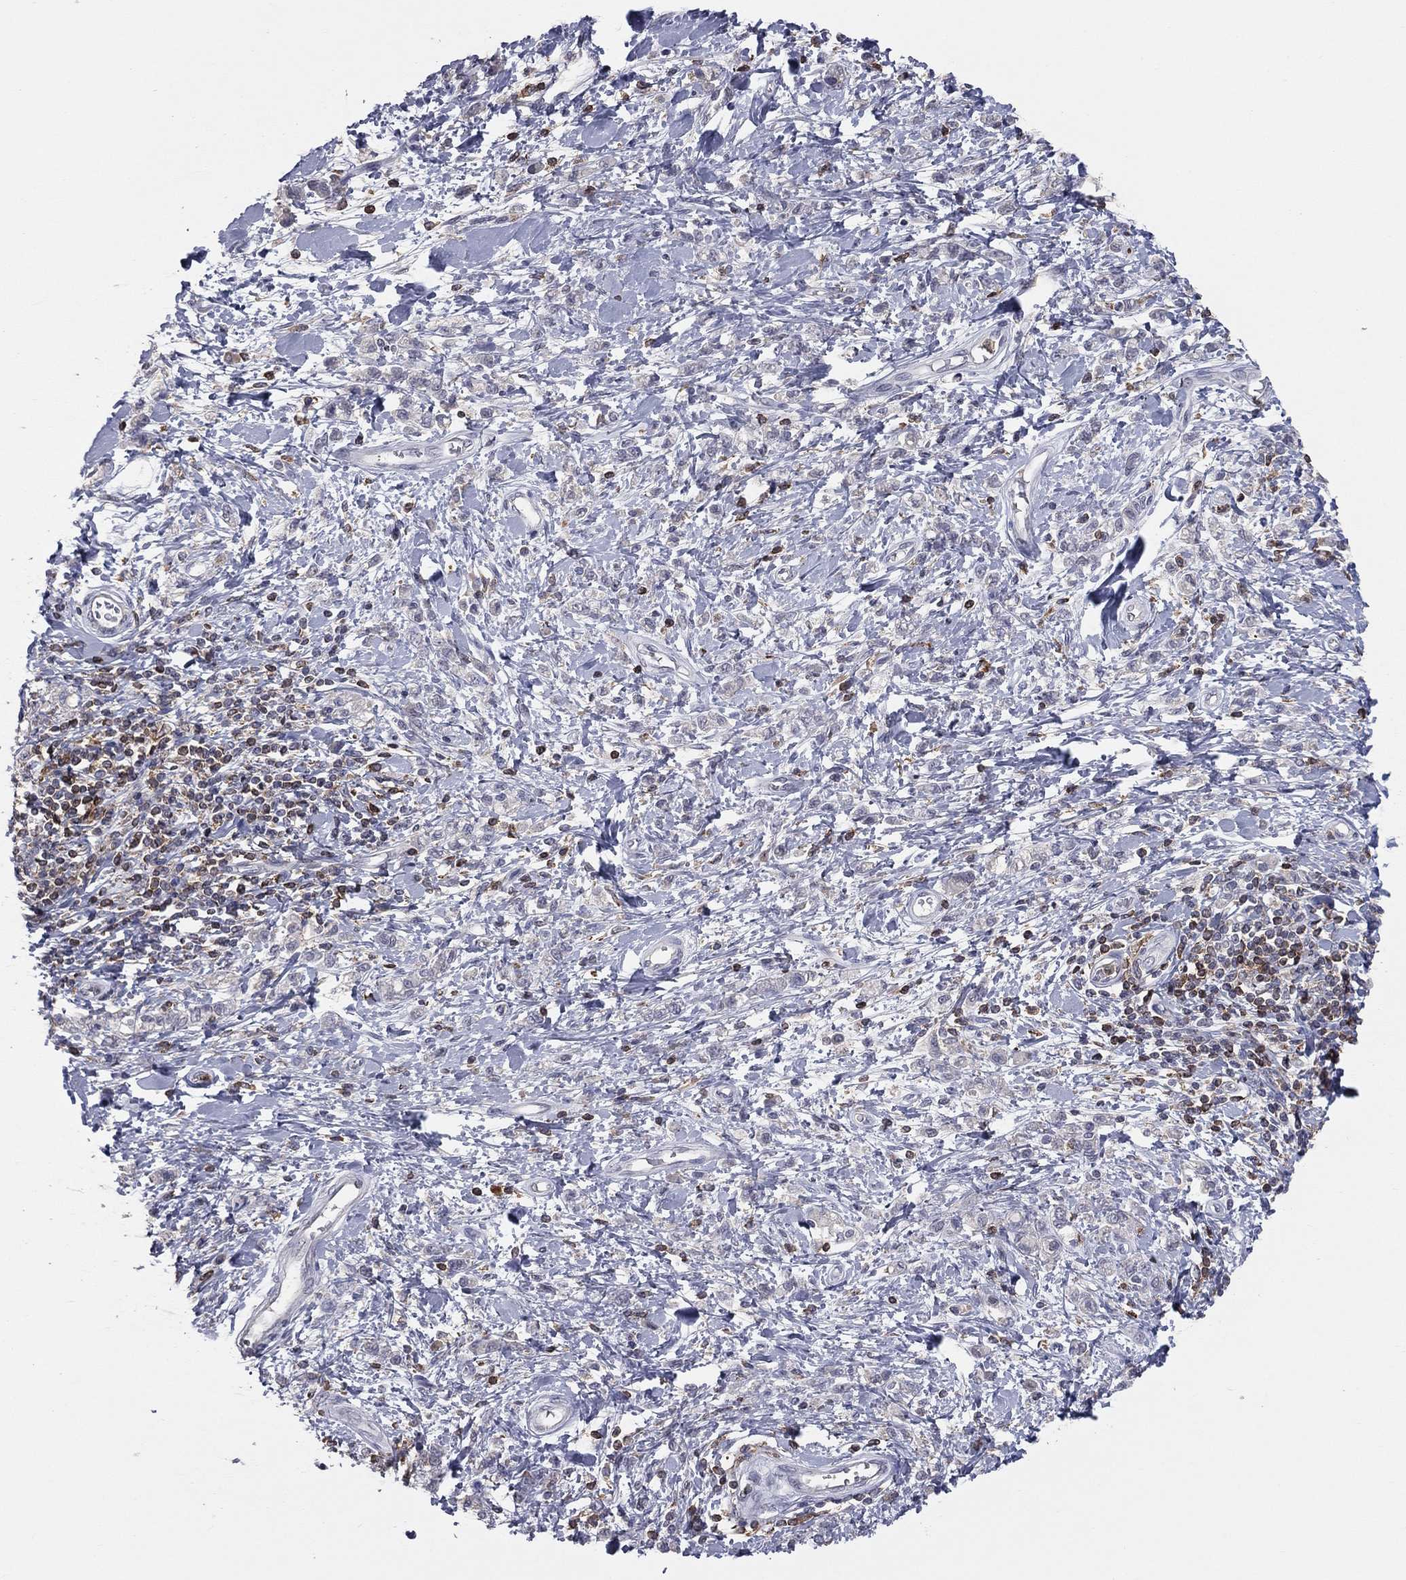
{"staining": {"intensity": "negative", "quantity": "none", "location": "none"}, "tissue": "stomach cancer", "cell_type": "Tumor cells", "image_type": "cancer", "snomed": [{"axis": "morphology", "description": "Adenocarcinoma, NOS"}, {"axis": "topography", "description": "Stomach"}], "caption": "High magnification brightfield microscopy of stomach adenocarcinoma stained with DAB (brown) and counterstained with hematoxylin (blue): tumor cells show no significant staining. (DAB (3,3'-diaminobenzidine) immunohistochemistry (IHC) visualized using brightfield microscopy, high magnification).", "gene": "PSTPIP1", "patient": {"sex": "male", "age": 77}}